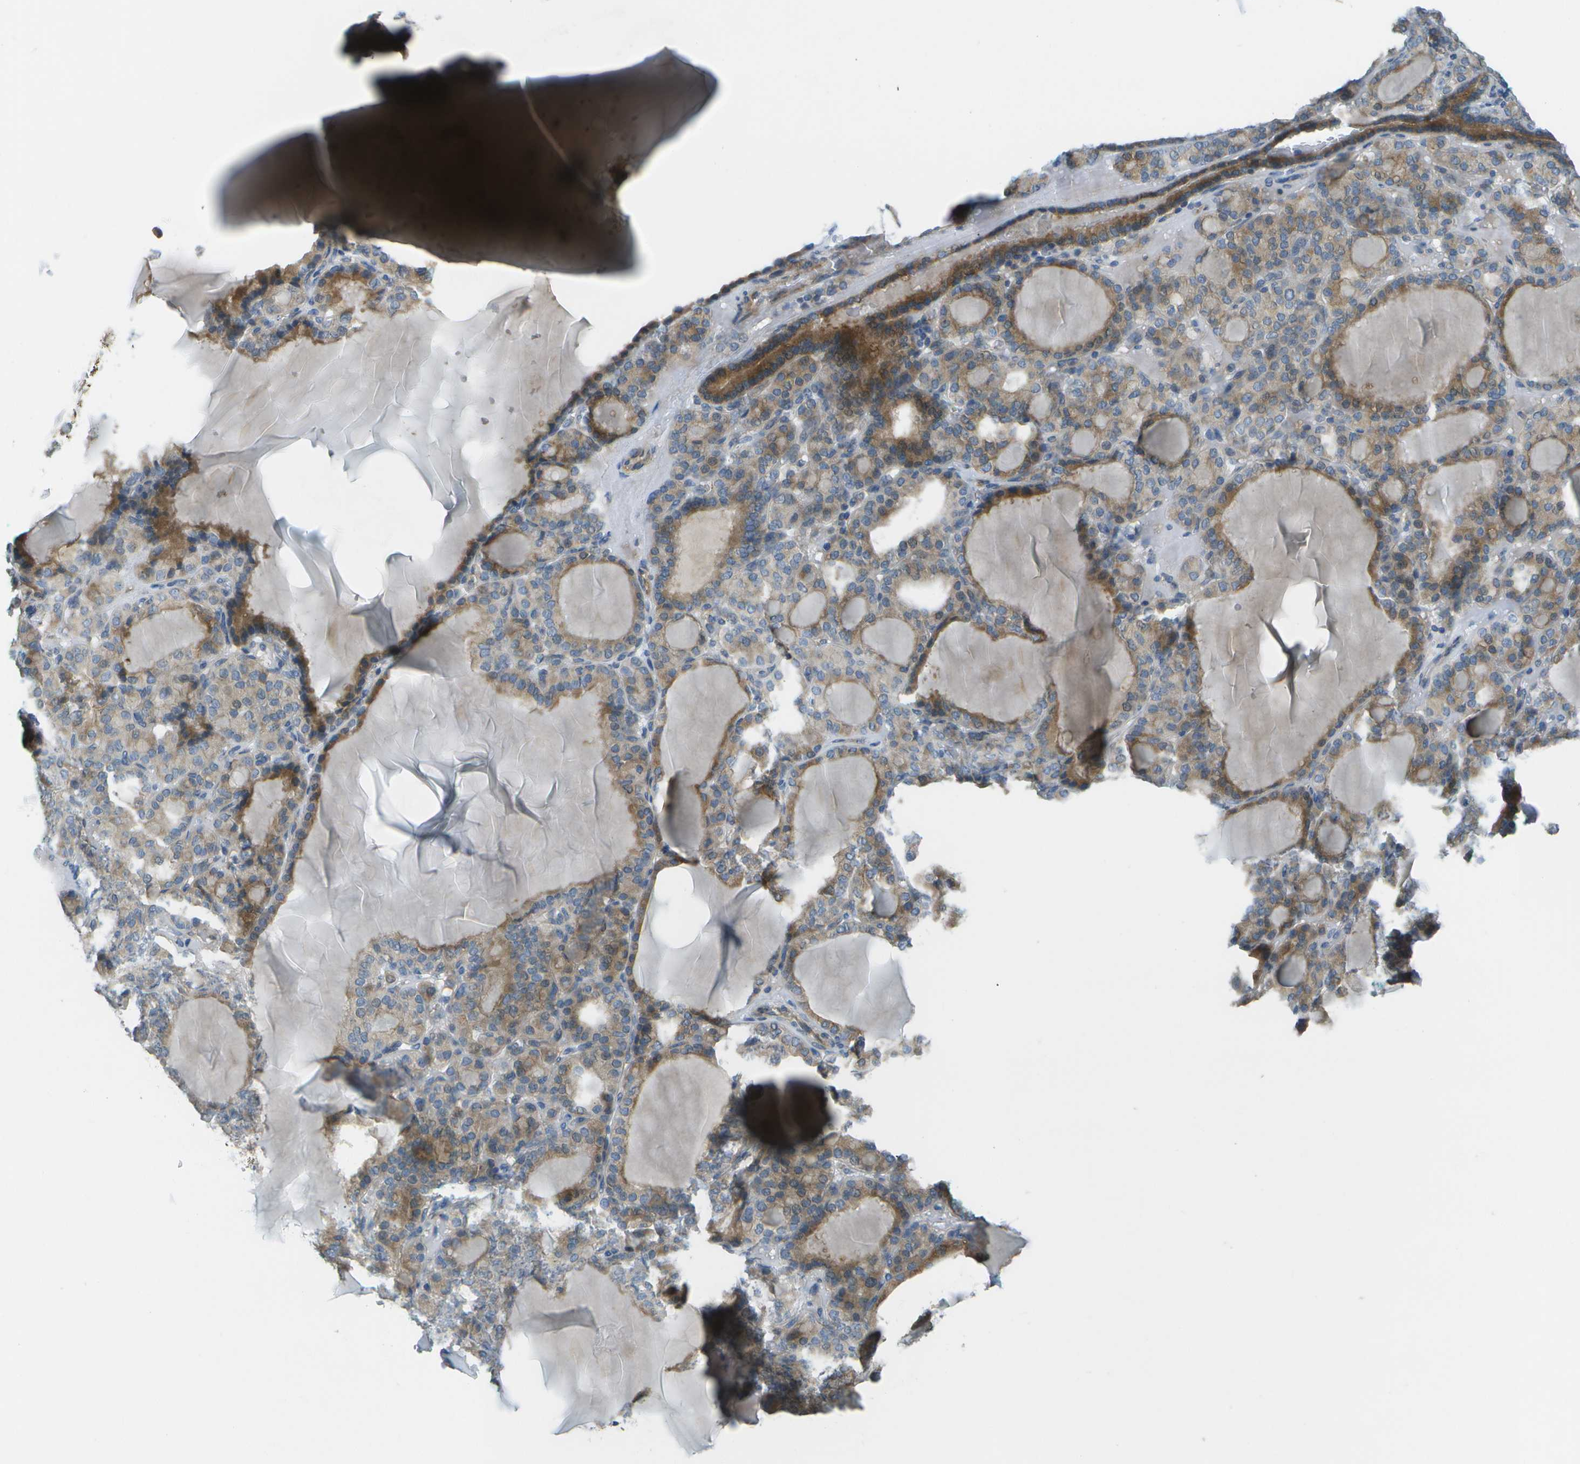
{"staining": {"intensity": "moderate", "quantity": ">75%", "location": "cytoplasmic/membranous"}, "tissue": "thyroid gland", "cell_type": "Glandular cells", "image_type": "normal", "snomed": [{"axis": "morphology", "description": "Normal tissue, NOS"}, {"axis": "topography", "description": "Thyroid gland"}], "caption": "Glandular cells show medium levels of moderate cytoplasmic/membranous staining in approximately >75% of cells in normal thyroid gland.", "gene": "WNK2", "patient": {"sex": "female", "age": 28}}